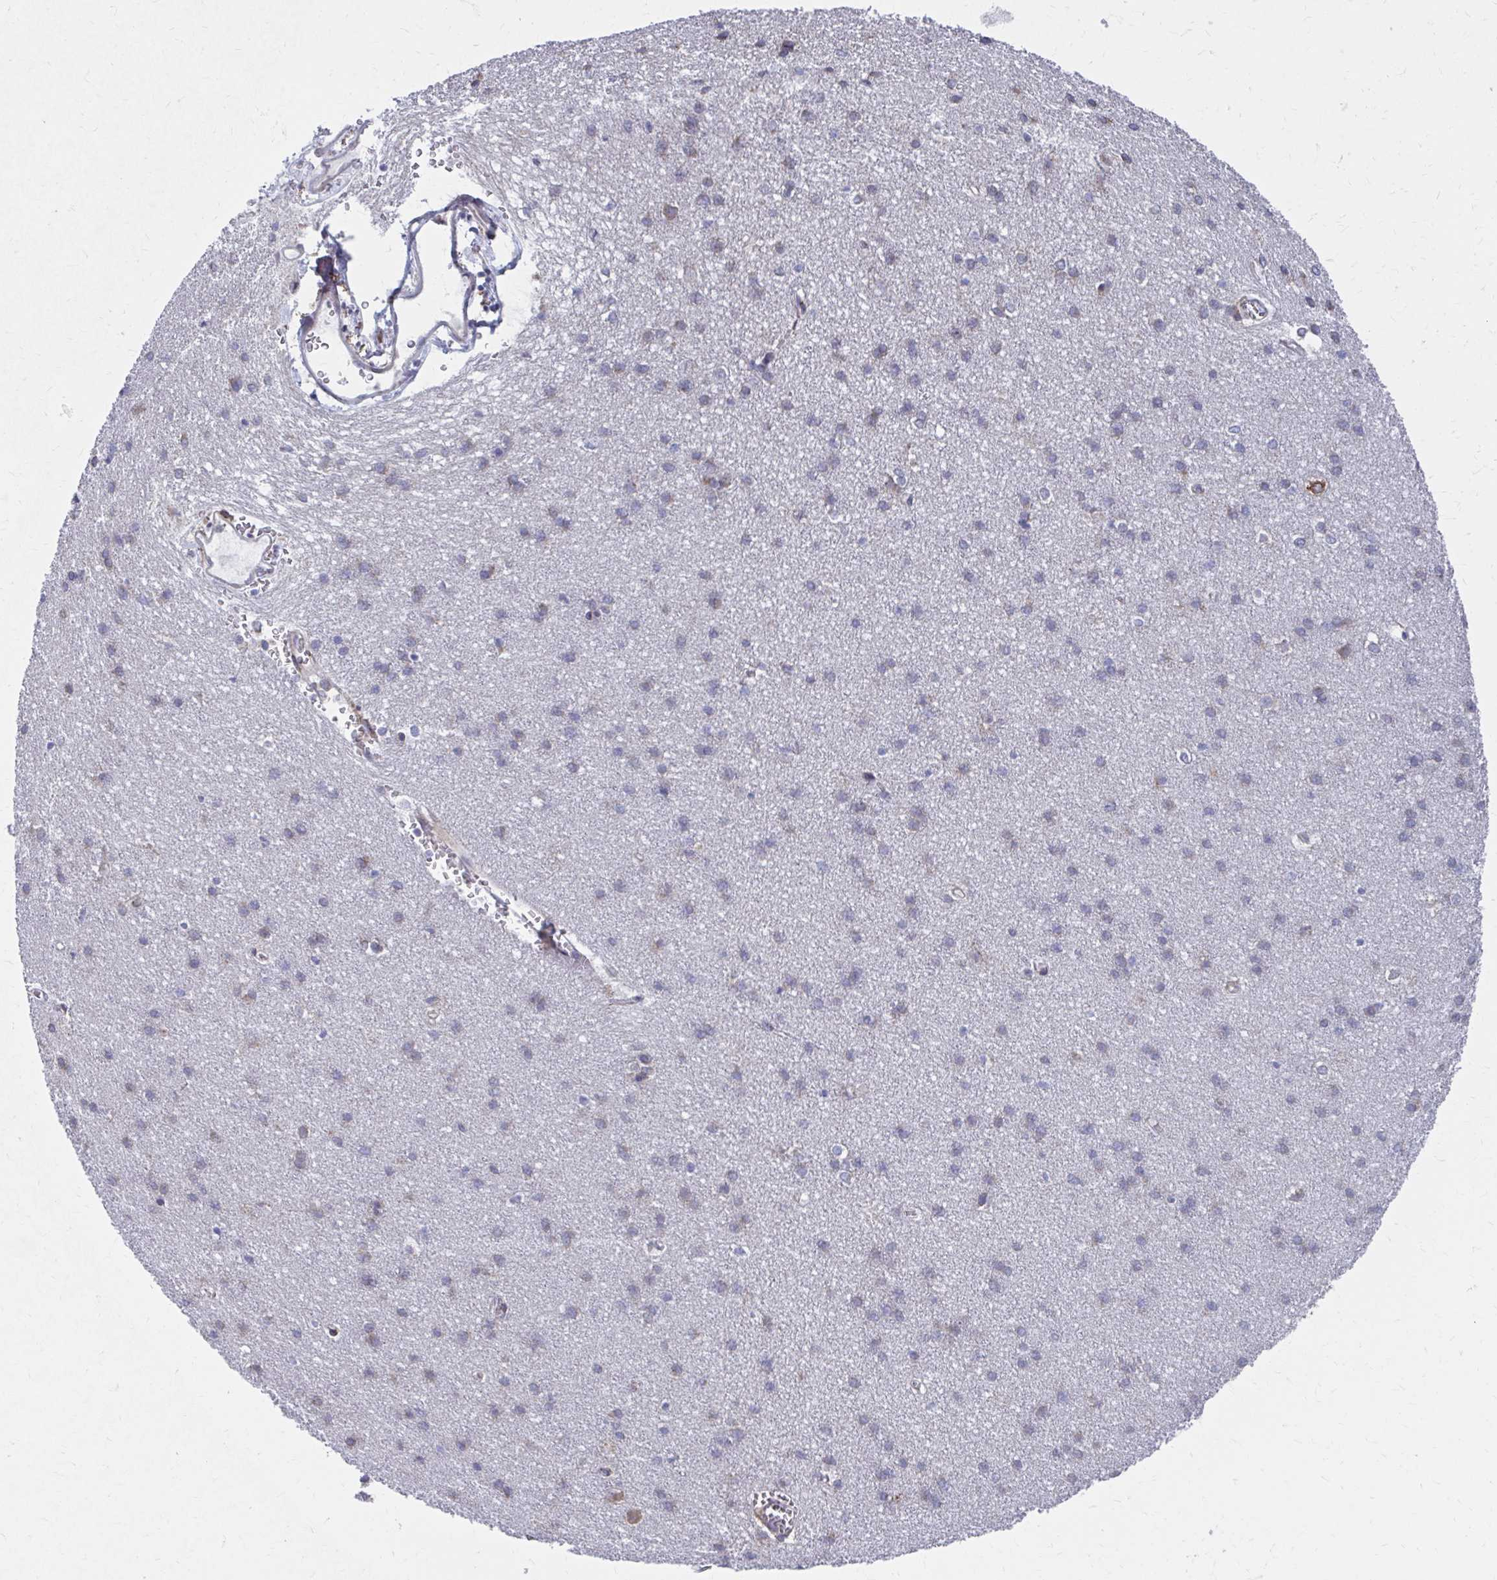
{"staining": {"intensity": "negative", "quantity": "none", "location": "none"}, "tissue": "cerebral cortex", "cell_type": "Endothelial cells", "image_type": "normal", "snomed": [{"axis": "morphology", "description": "Normal tissue, NOS"}, {"axis": "topography", "description": "Cerebral cortex"}], "caption": "This photomicrograph is of unremarkable cerebral cortex stained with IHC to label a protein in brown with the nuclei are counter-stained blue. There is no expression in endothelial cells. (Stains: DAB (3,3'-diaminobenzidine) immunohistochemistry (IHC) with hematoxylin counter stain, Microscopy: brightfield microscopy at high magnification).", "gene": "FKBP2", "patient": {"sex": "male", "age": 37}}